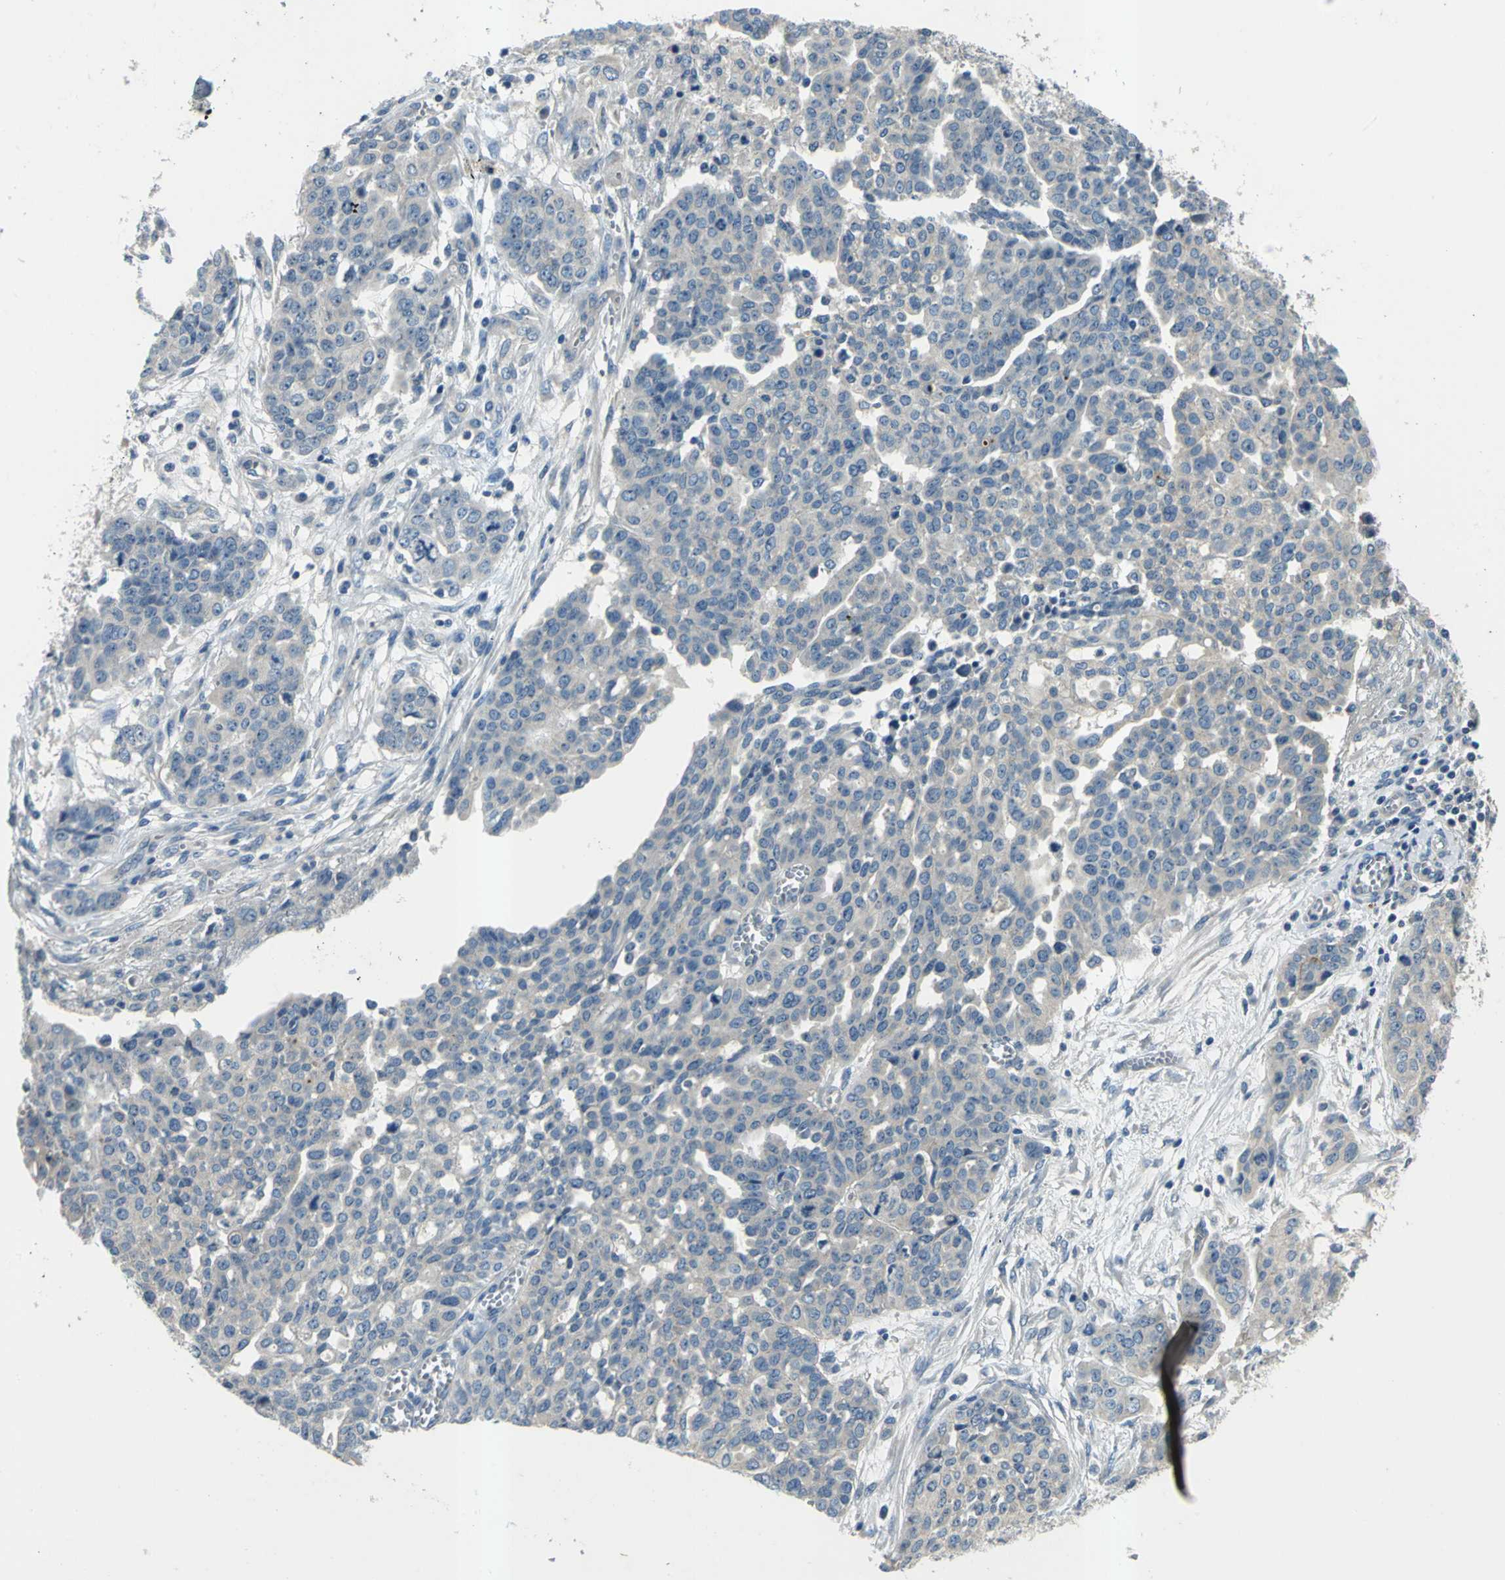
{"staining": {"intensity": "weak", "quantity": "<25%", "location": "cytoplasmic/membranous"}, "tissue": "ovarian cancer", "cell_type": "Tumor cells", "image_type": "cancer", "snomed": [{"axis": "morphology", "description": "Cystadenocarcinoma, serous, NOS"}, {"axis": "topography", "description": "Soft tissue"}, {"axis": "topography", "description": "Ovary"}], "caption": "Immunohistochemical staining of ovarian cancer exhibits no significant positivity in tumor cells. Brightfield microscopy of immunohistochemistry stained with DAB (3,3'-diaminobenzidine) (brown) and hematoxylin (blue), captured at high magnification.", "gene": "SLC16A7", "patient": {"sex": "female", "age": 57}}